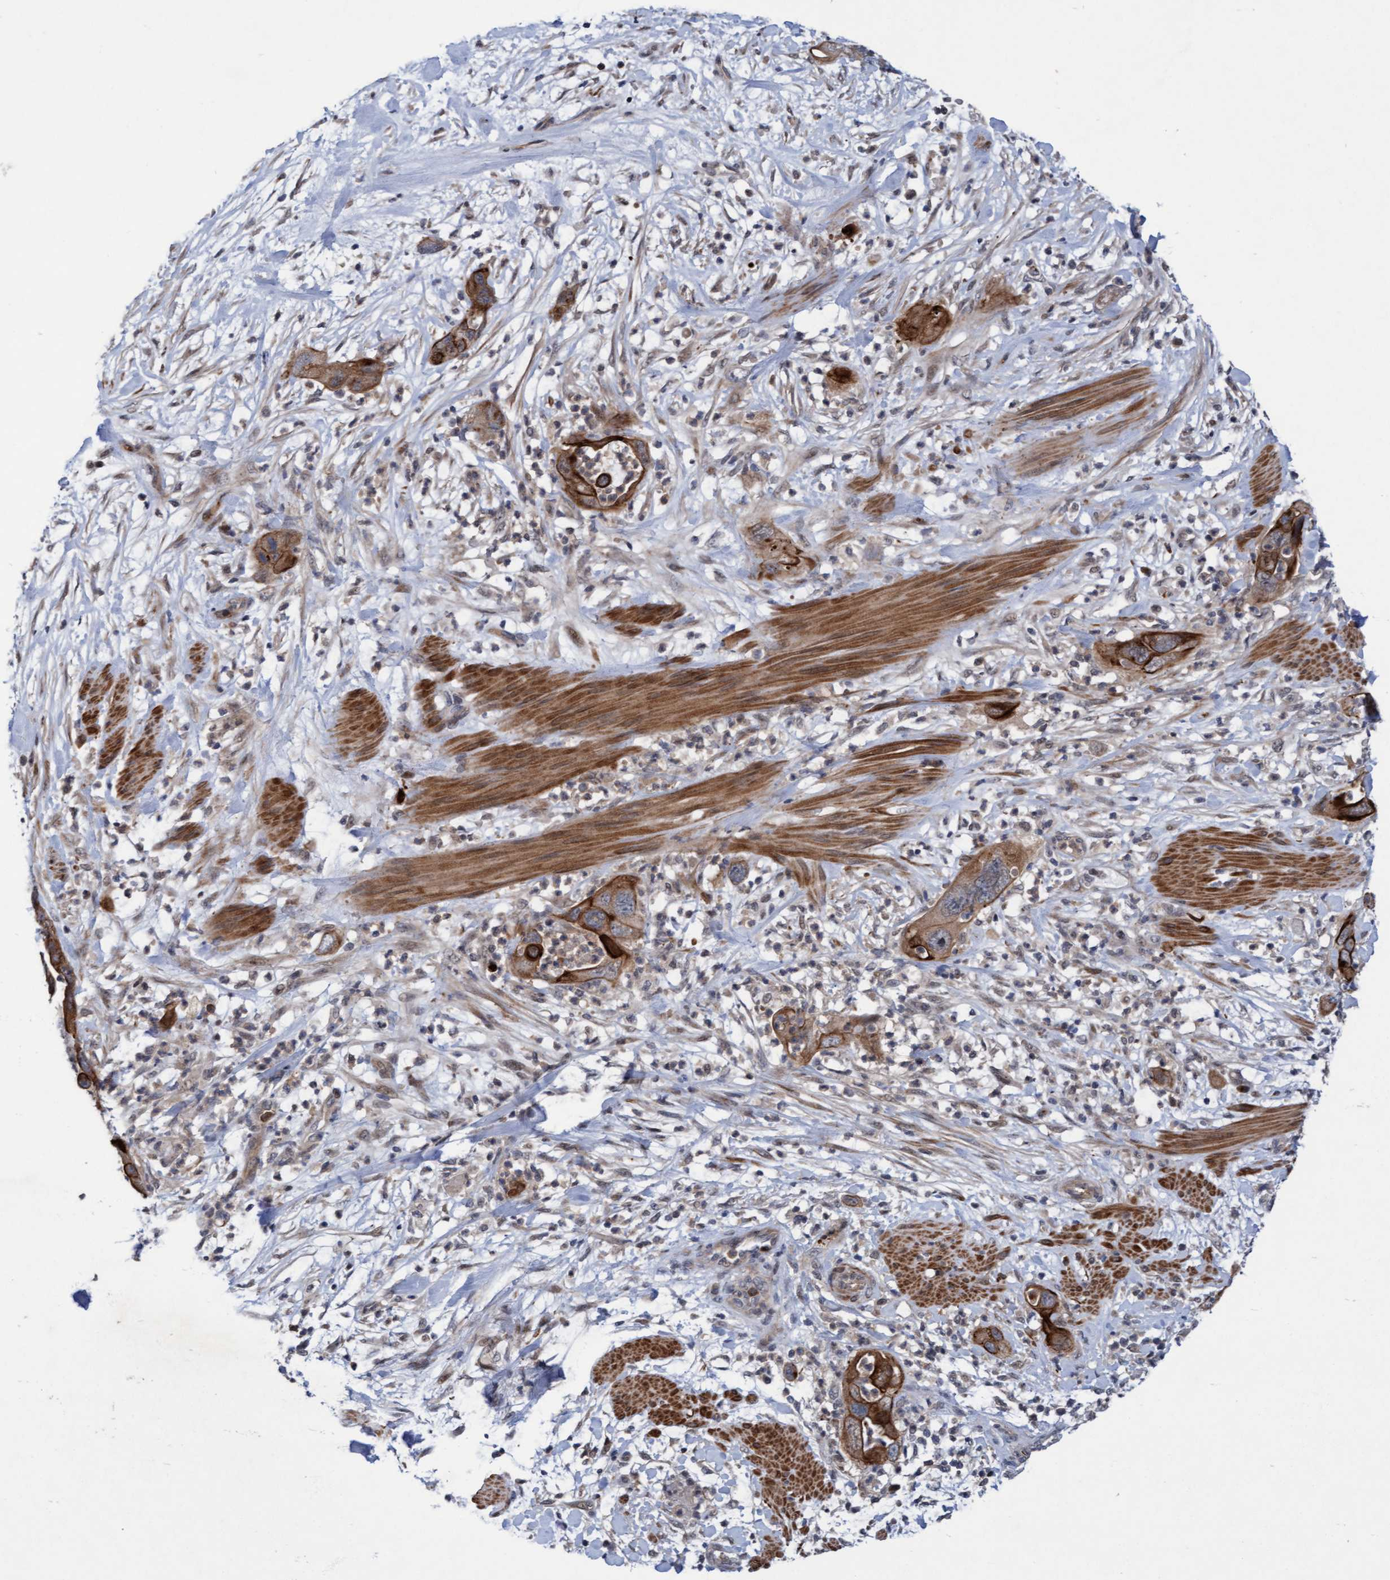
{"staining": {"intensity": "strong", "quantity": ">75%", "location": "cytoplasmic/membranous"}, "tissue": "pancreatic cancer", "cell_type": "Tumor cells", "image_type": "cancer", "snomed": [{"axis": "morphology", "description": "Adenocarcinoma, NOS"}, {"axis": "topography", "description": "Pancreas"}], "caption": "This is a micrograph of immunohistochemistry (IHC) staining of pancreatic cancer (adenocarcinoma), which shows strong positivity in the cytoplasmic/membranous of tumor cells.", "gene": "RAP1GAP2", "patient": {"sex": "female", "age": 71}}